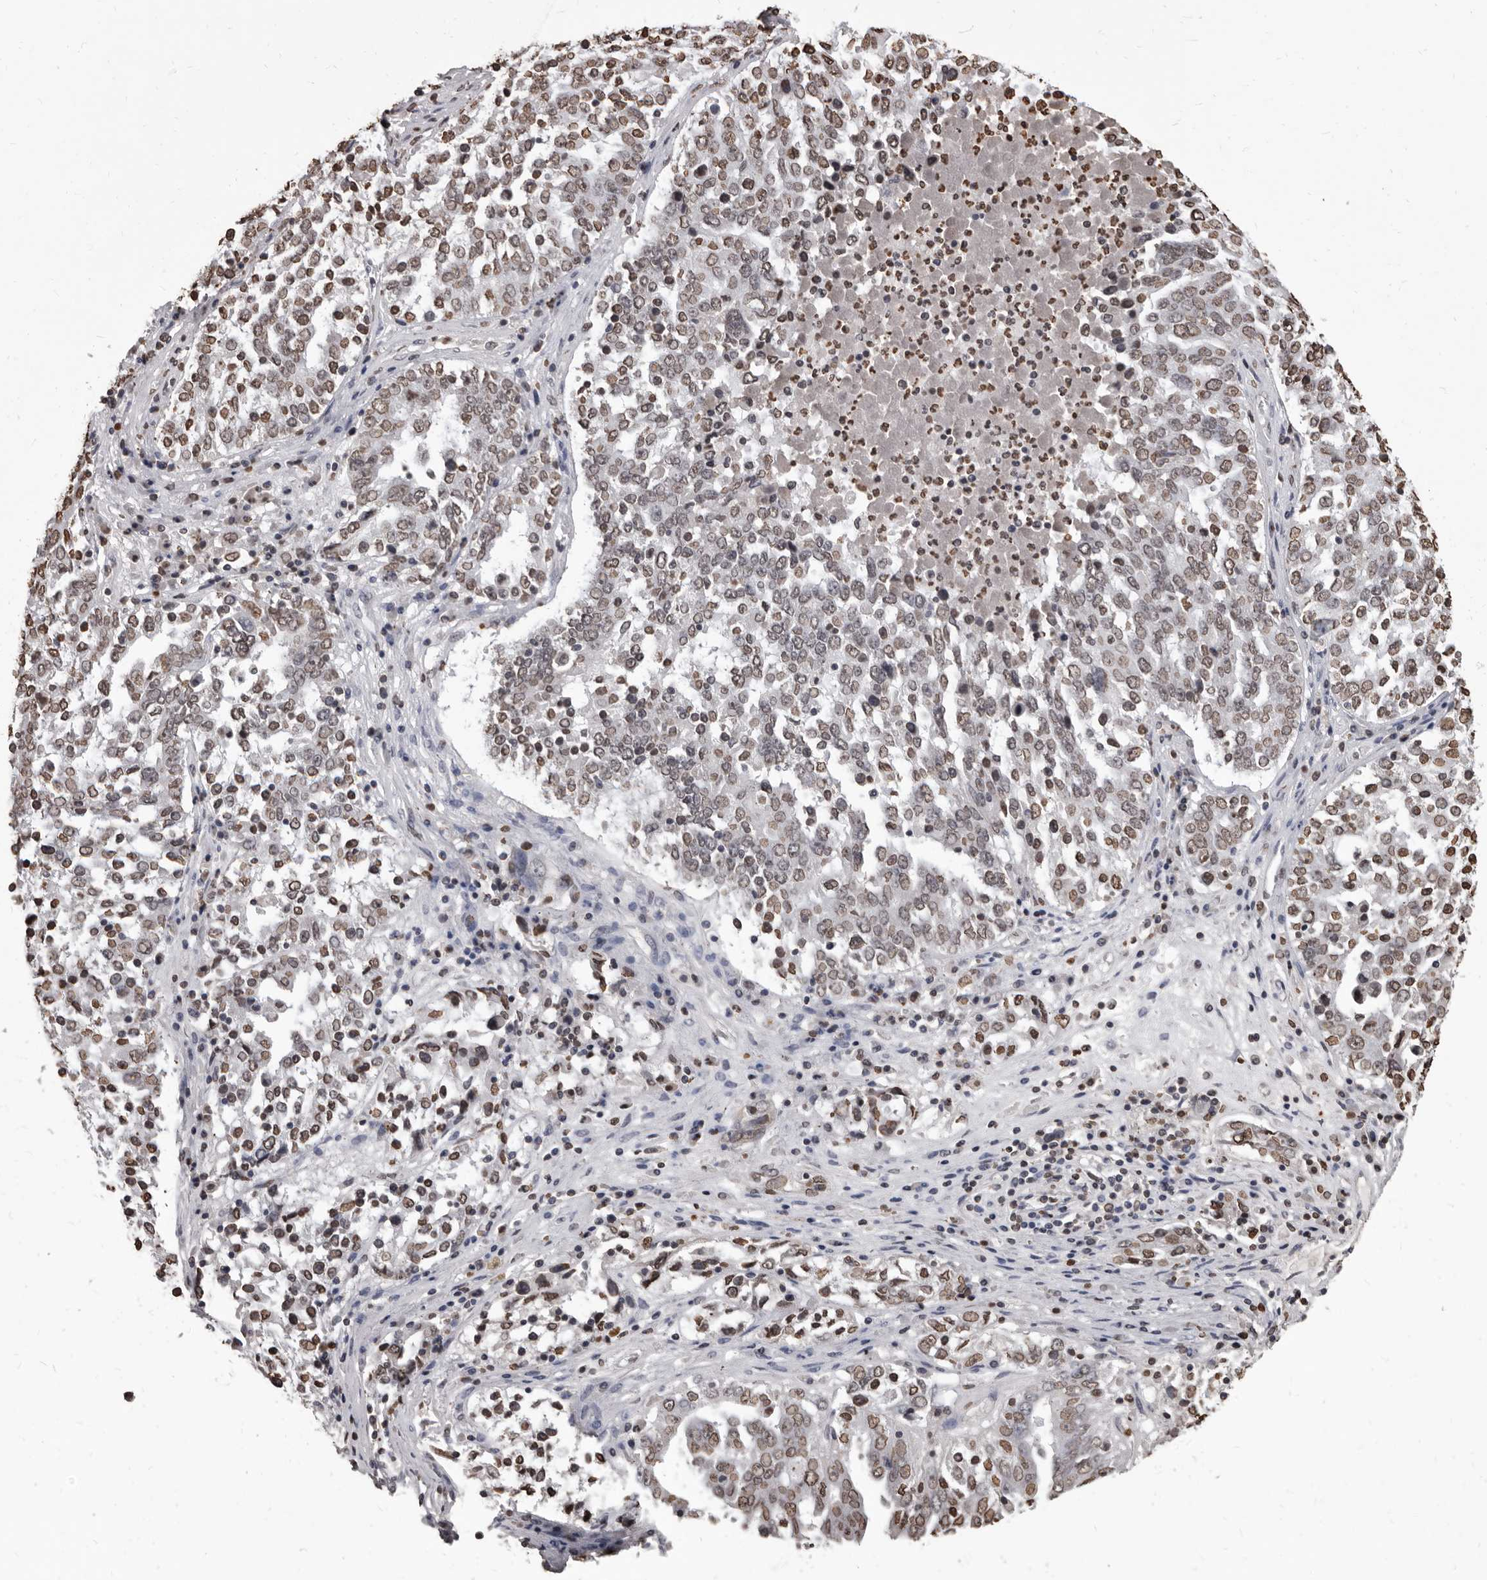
{"staining": {"intensity": "moderate", "quantity": ">75%", "location": "nuclear"}, "tissue": "ovarian cancer", "cell_type": "Tumor cells", "image_type": "cancer", "snomed": [{"axis": "morphology", "description": "Carcinoma, endometroid"}, {"axis": "topography", "description": "Ovary"}], "caption": "An IHC micrograph of neoplastic tissue is shown. Protein staining in brown shows moderate nuclear positivity in ovarian cancer (endometroid carcinoma) within tumor cells. (DAB (3,3'-diaminobenzidine) = brown stain, brightfield microscopy at high magnification).", "gene": "AHR", "patient": {"sex": "female", "age": 62}}